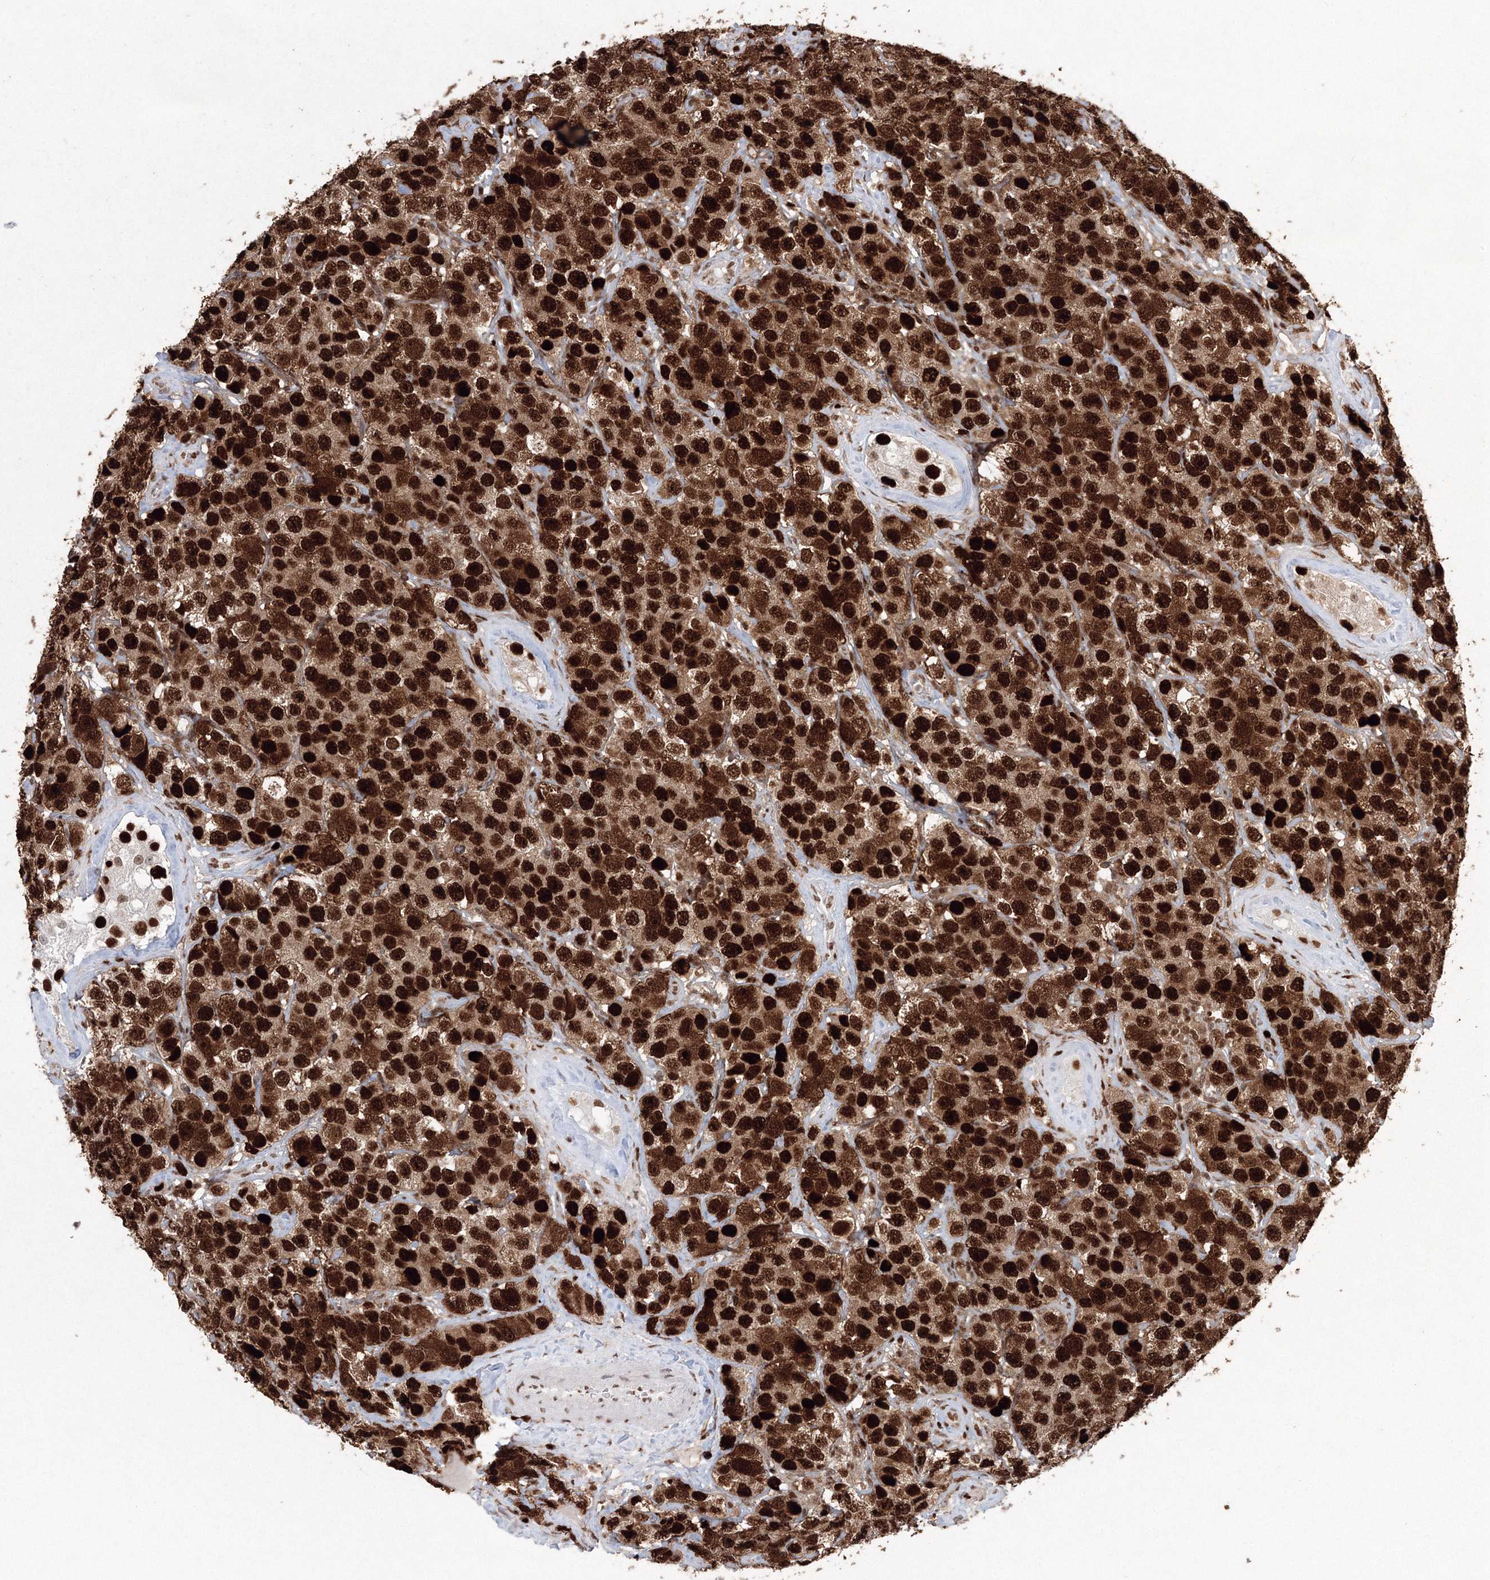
{"staining": {"intensity": "strong", "quantity": ">75%", "location": "nuclear"}, "tissue": "testis cancer", "cell_type": "Tumor cells", "image_type": "cancer", "snomed": [{"axis": "morphology", "description": "Seminoma, NOS"}, {"axis": "topography", "description": "Testis"}], "caption": "Immunohistochemistry (IHC) of human seminoma (testis) demonstrates high levels of strong nuclear positivity in about >75% of tumor cells.", "gene": "LIG1", "patient": {"sex": "male", "age": 28}}